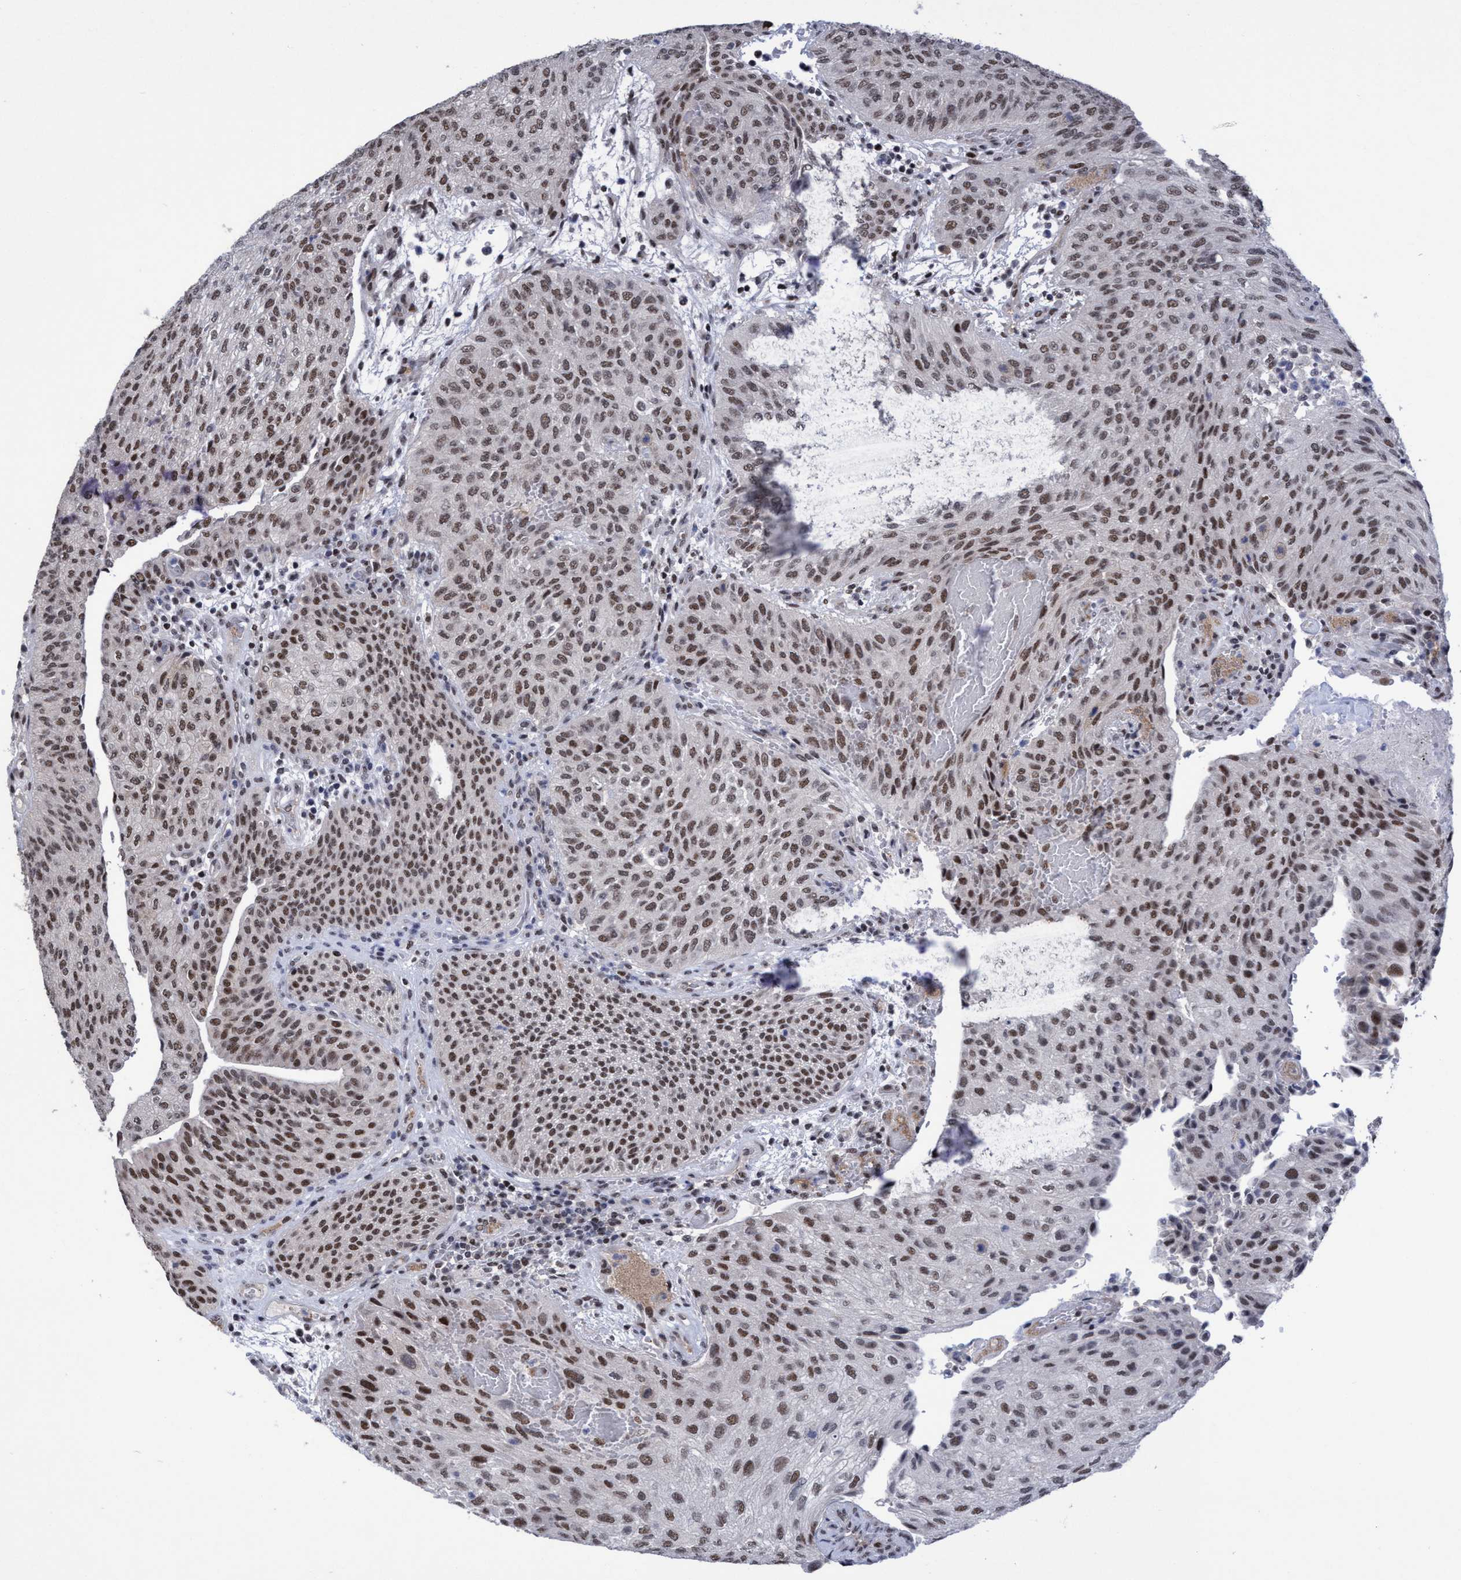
{"staining": {"intensity": "moderate", "quantity": ">75%", "location": "nuclear"}, "tissue": "urothelial cancer", "cell_type": "Tumor cells", "image_type": "cancer", "snomed": [{"axis": "morphology", "description": "Urothelial carcinoma, Low grade"}, {"axis": "morphology", "description": "Urothelial carcinoma, High grade"}, {"axis": "topography", "description": "Urinary bladder"}], "caption": "A histopathology image of human urothelial cancer stained for a protein reveals moderate nuclear brown staining in tumor cells. Immunohistochemistry (ihc) stains the protein of interest in brown and the nuclei are stained blue.", "gene": "C9orf78", "patient": {"sex": "male", "age": 35}}